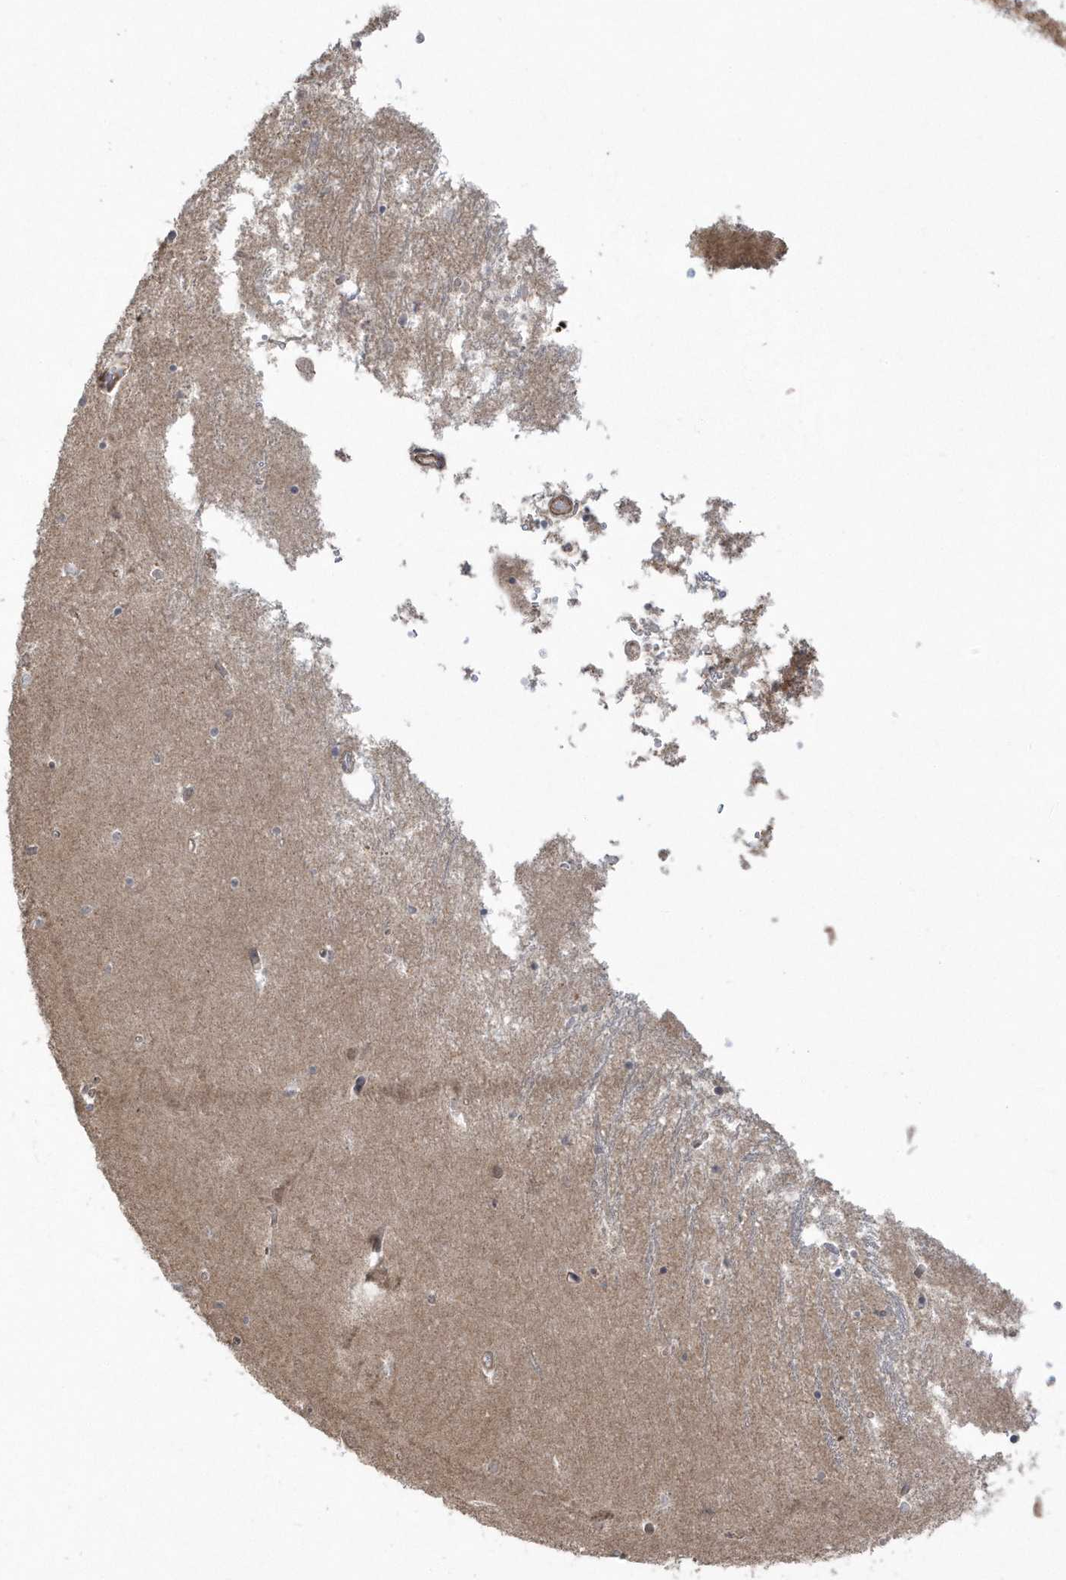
{"staining": {"intensity": "weak", "quantity": "<25%", "location": "cytoplasmic/membranous"}, "tissue": "hippocampus", "cell_type": "Glial cells", "image_type": "normal", "snomed": [{"axis": "morphology", "description": "Normal tissue, NOS"}, {"axis": "topography", "description": "Hippocampus"}], "caption": "The image shows no staining of glial cells in unremarkable hippocampus.", "gene": "ARMC8", "patient": {"sex": "male", "age": 70}}